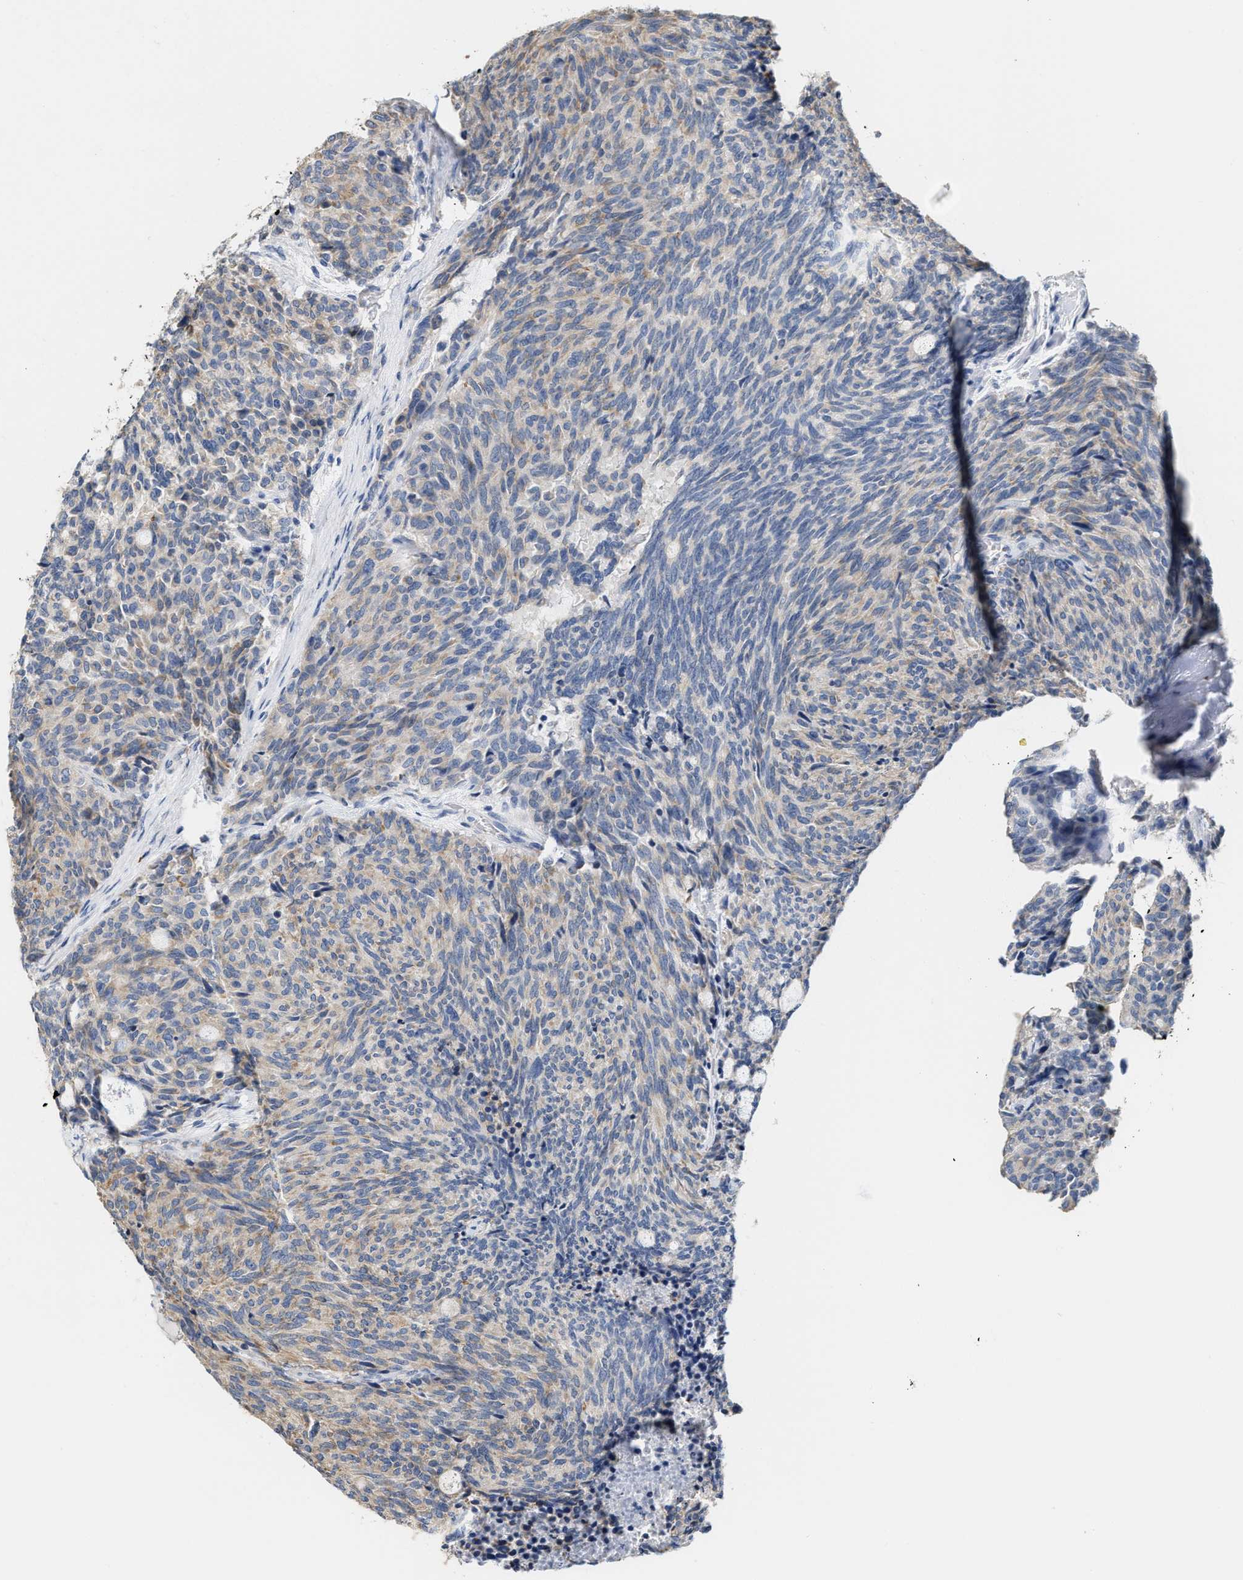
{"staining": {"intensity": "weak", "quantity": "<25%", "location": "cytoplasmic/membranous"}, "tissue": "carcinoid", "cell_type": "Tumor cells", "image_type": "cancer", "snomed": [{"axis": "morphology", "description": "Carcinoid, malignant, NOS"}, {"axis": "topography", "description": "Pancreas"}], "caption": "This is an immunohistochemistry (IHC) photomicrograph of human carcinoid. There is no expression in tumor cells.", "gene": "RYR2", "patient": {"sex": "female", "age": 54}}